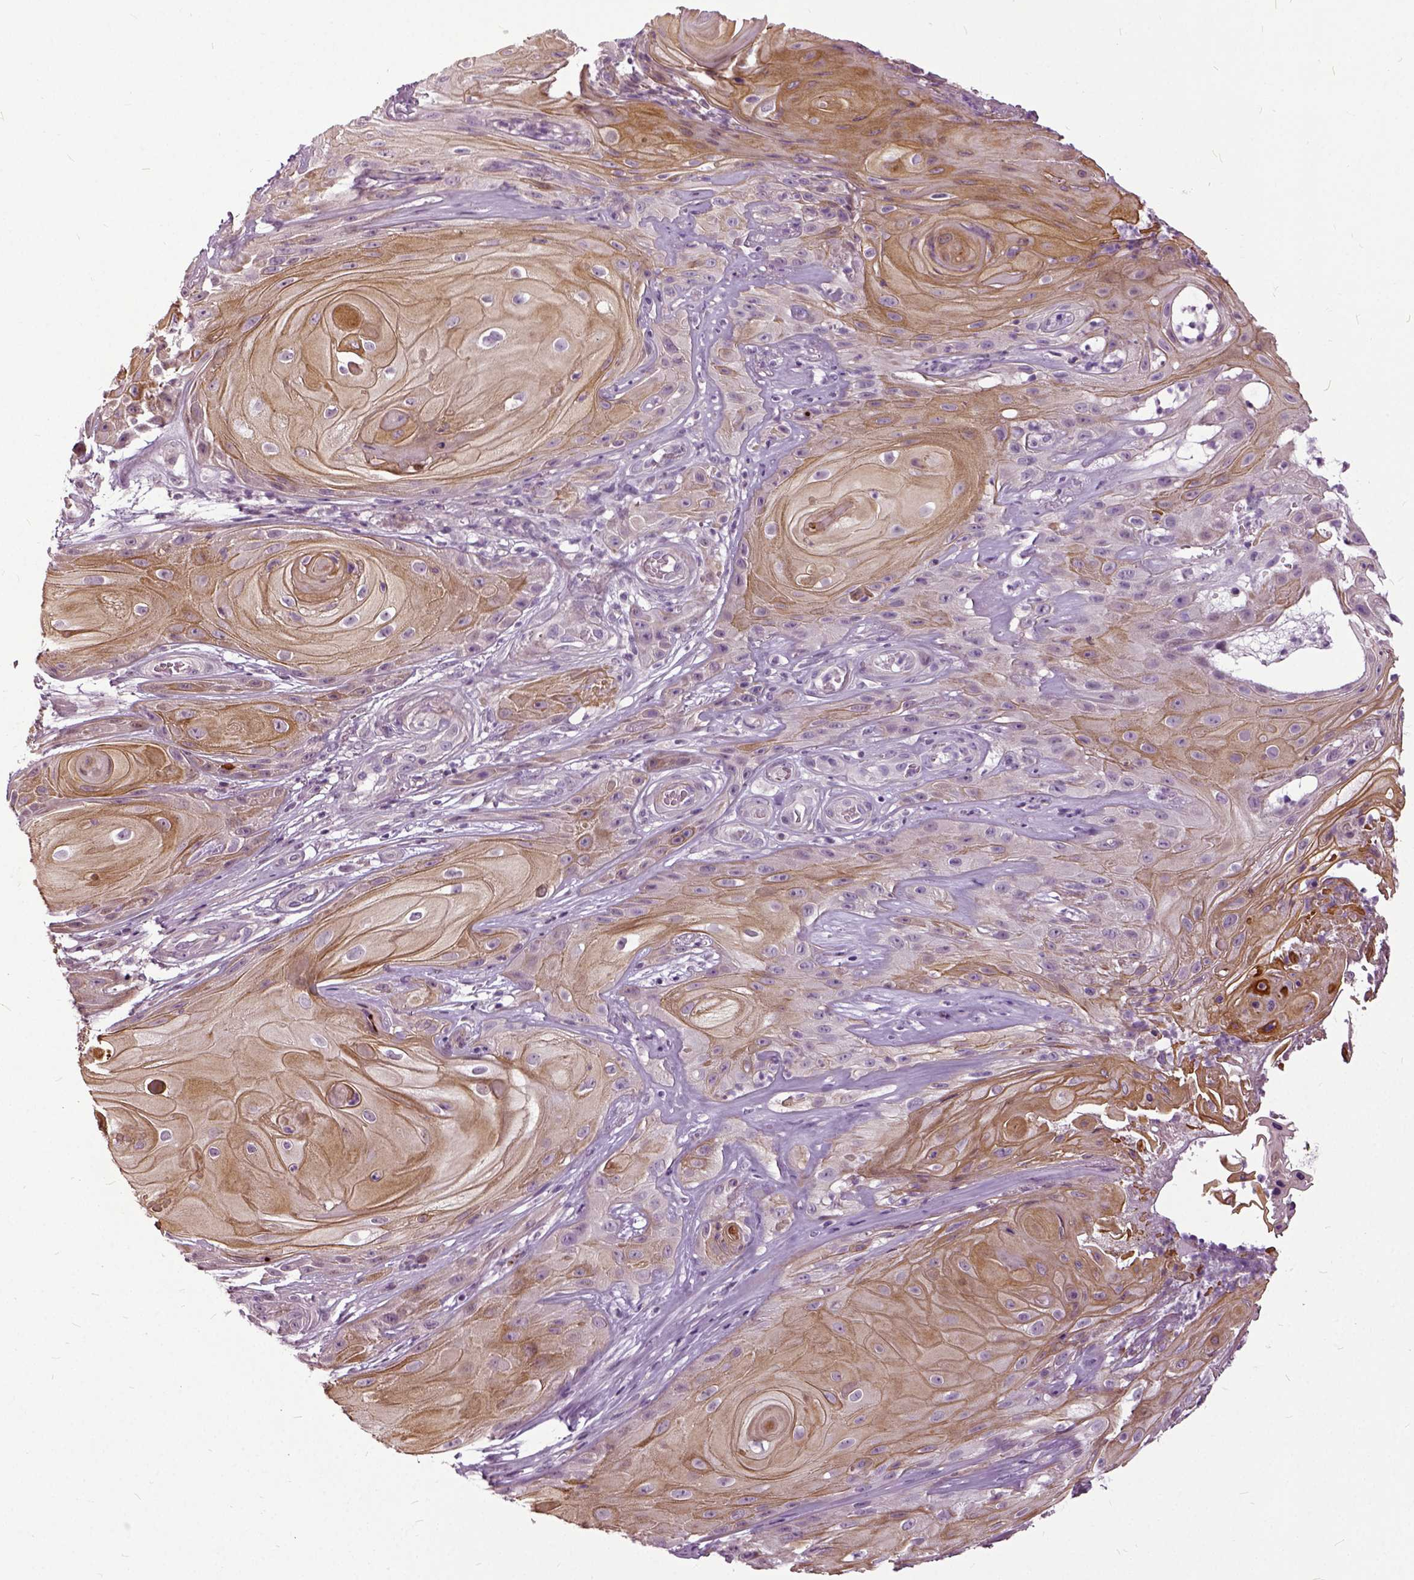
{"staining": {"intensity": "moderate", "quantity": "25%-75%", "location": "cytoplasmic/membranous"}, "tissue": "skin cancer", "cell_type": "Tumor cells", "image_type": "cancer", "snomed": [{"axis": "morphology", "description": "Squamous cell carcinoma, NOS"}, {"axis": "topography", "description": "Skin"}], "caption": "Protein staining reveals moderate cytoplasmic/membranous positivity in approximately 25%-75% of tumor cells in skin cancer (squamous cell carcinoma).", "gene": "ILRUN", "patient": {"sex": "male", "age": 62}}